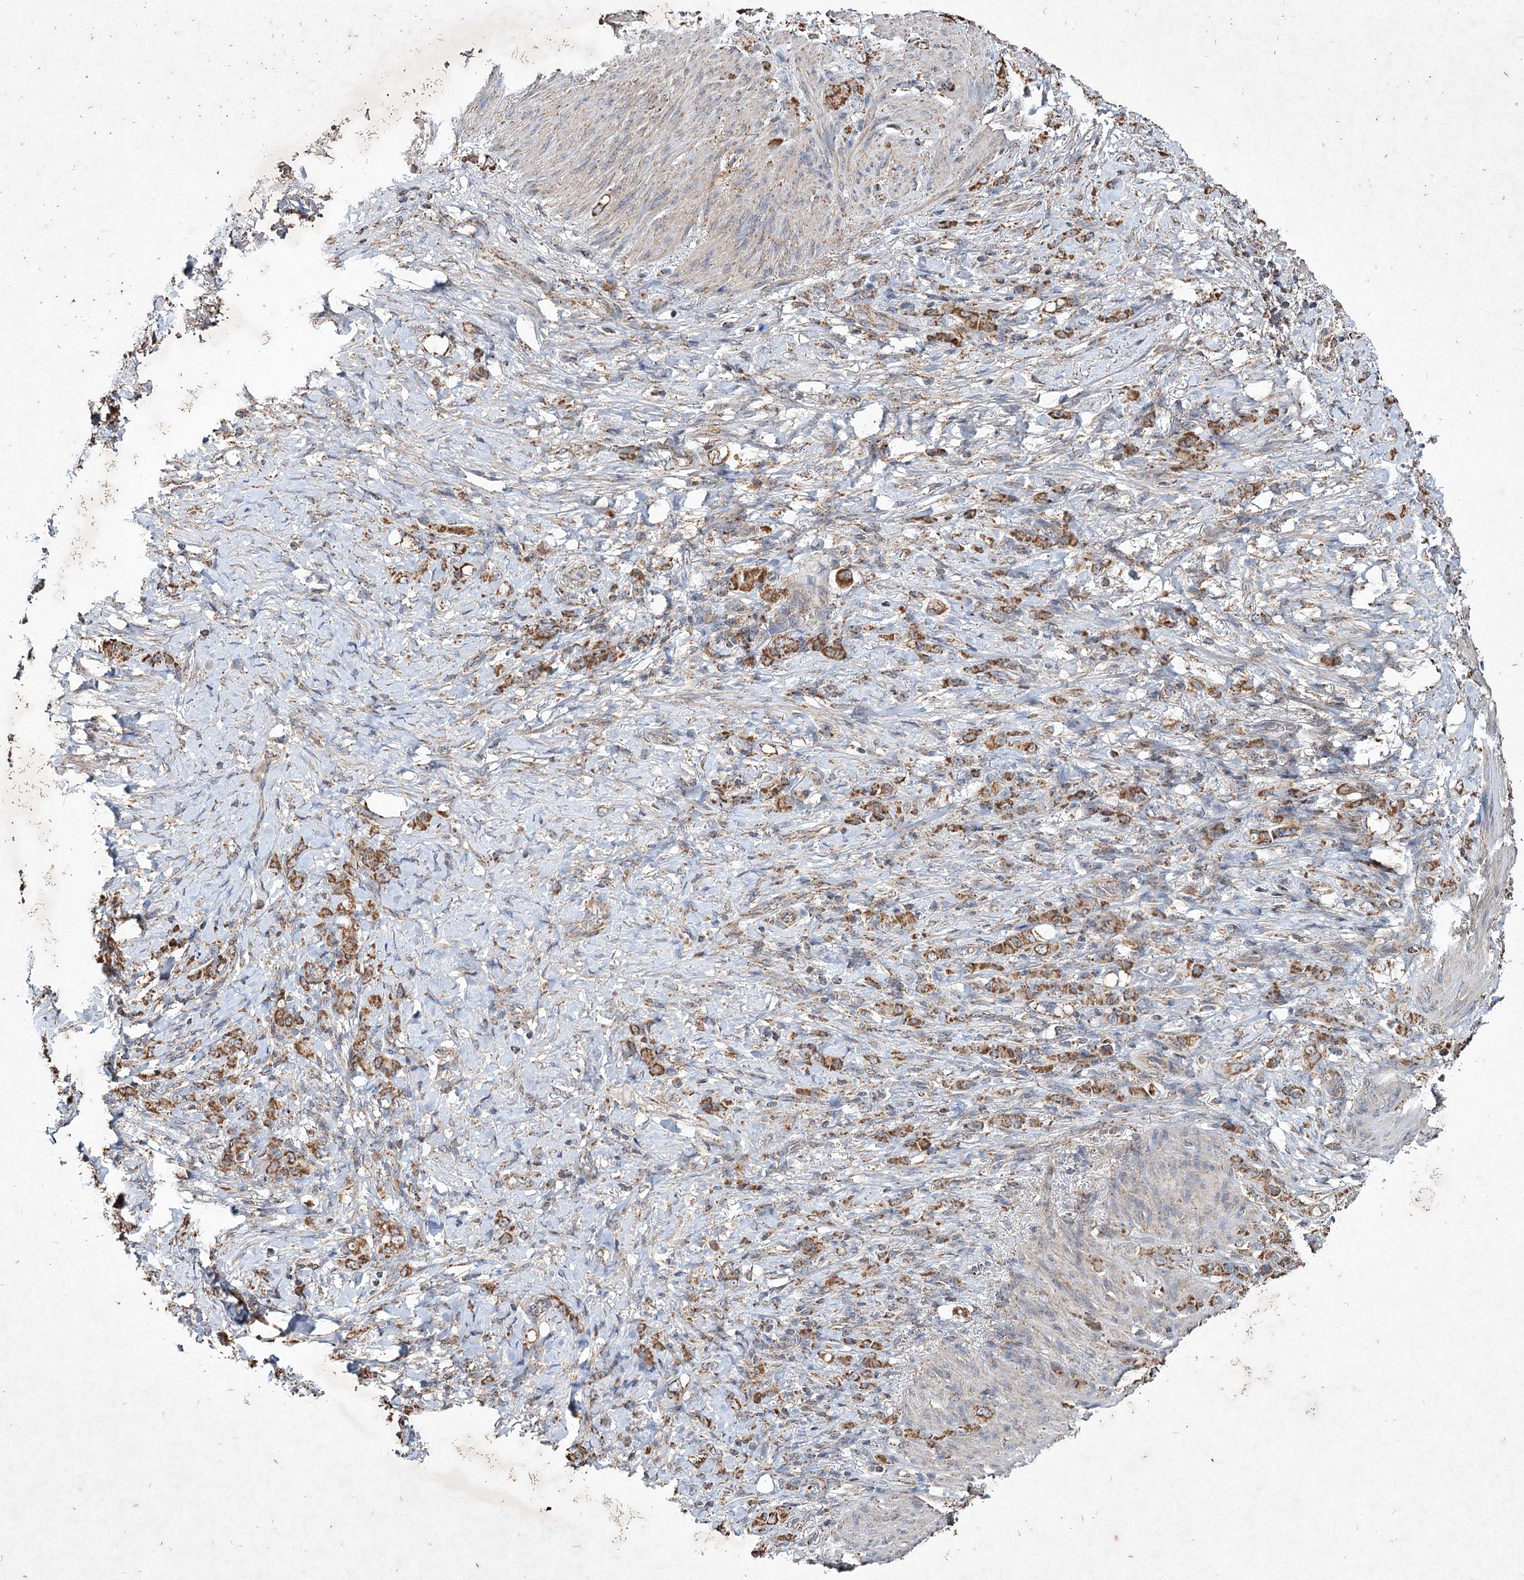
{"staining": {"intensity": "strong", "quantity": ">75%", "location": "cytoplasmic/membranous"}, "tissue": "stomach cancer", "cell_type": "Tumor cells", "image_type": "cancer", "snomed": [{"axis": "morphology", "description": "Adenocarcinoma, NOS"}, {"axis": "topography", "description": "Stomach"}], "caption": "A high-resolution photomicrograph shows immunohistochemistry (IHC) staining of stomach cancer, which exhibits strong cytoplasmic/membranous staining in approximately >75% of tumor cells.", "gene": "PIK3CB", "patient": {"sex": "female", "age": 79}}